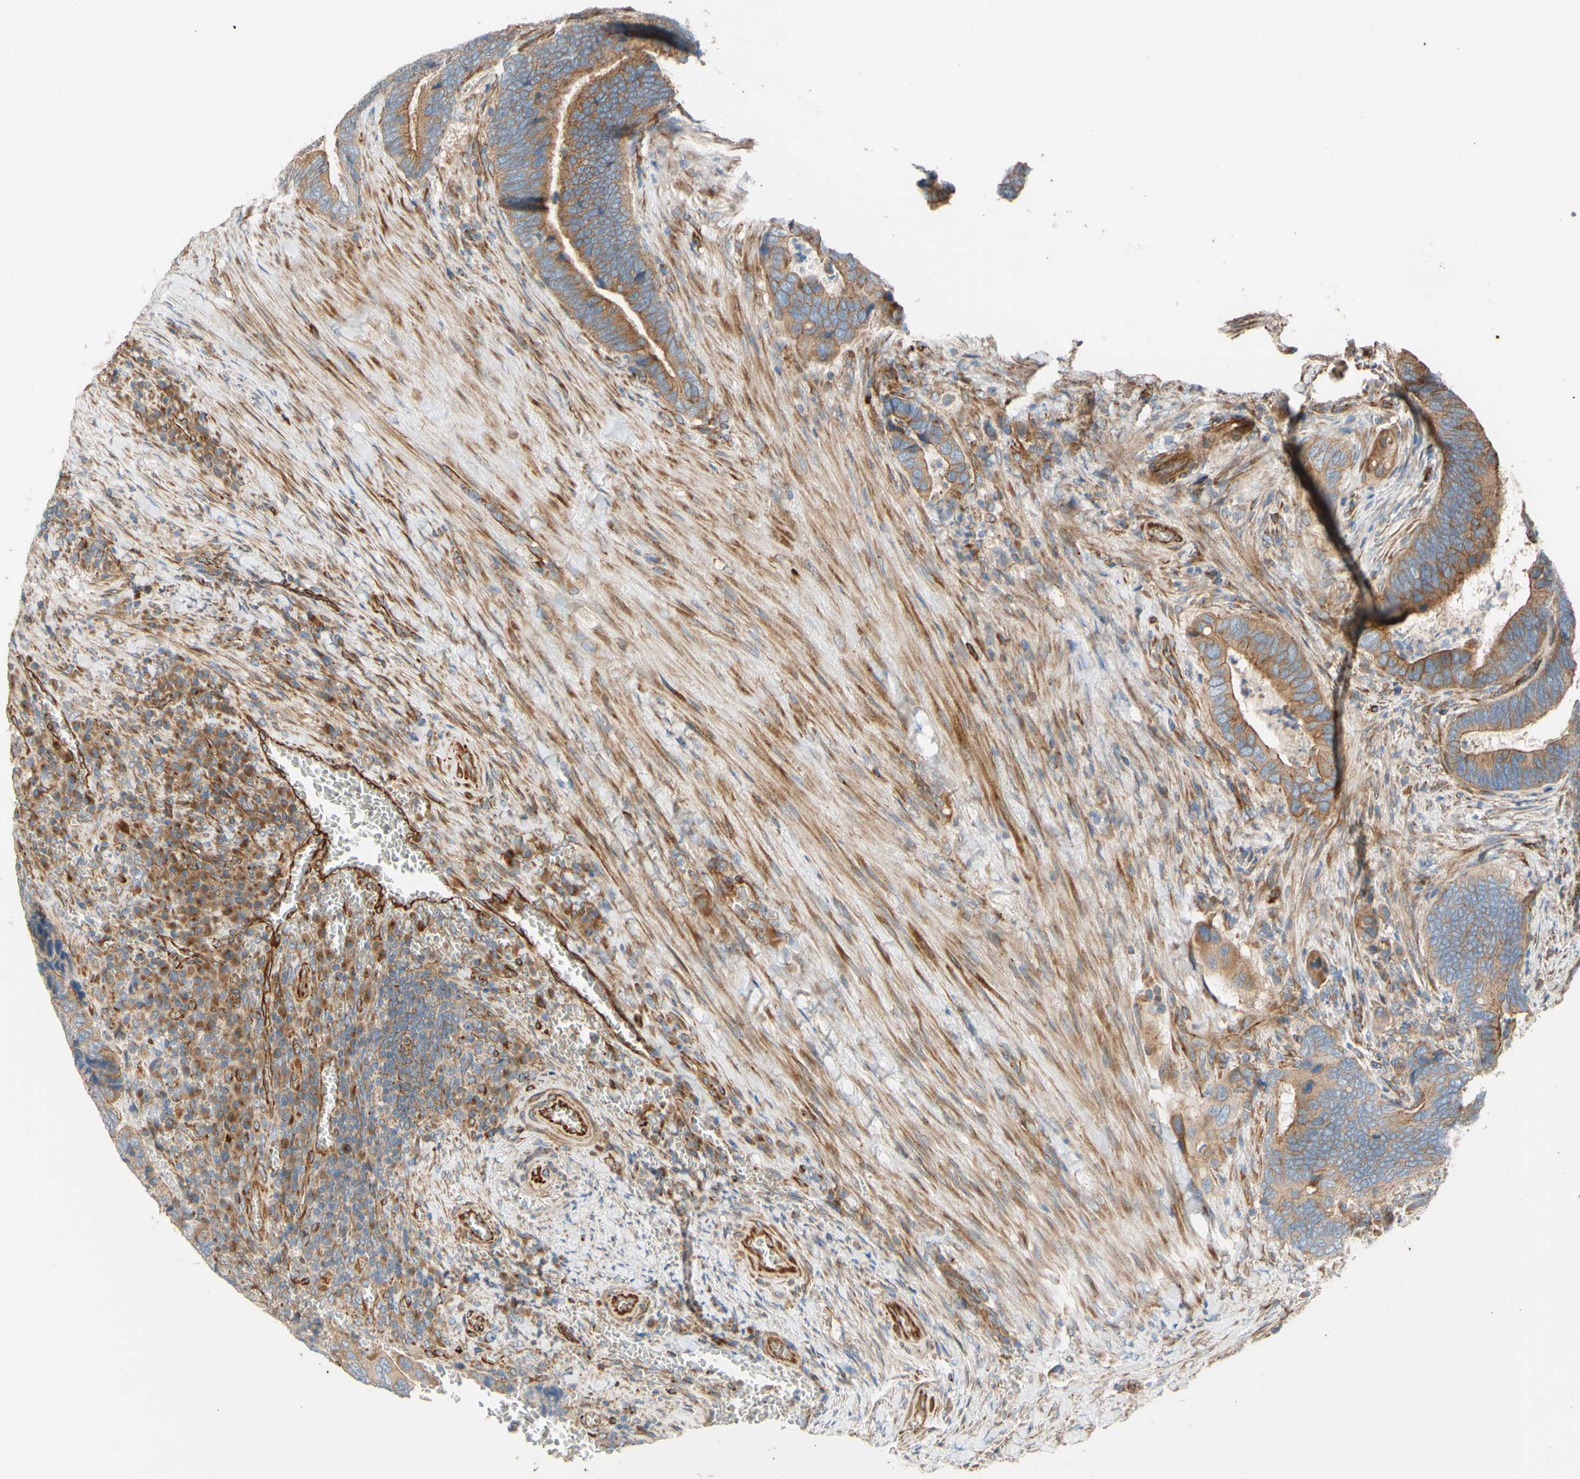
{"staining": {"intensity": "moderate", "quantity": ">75%", "location": "cytoplasmic/membranous"}, "tissue": "colorectal cancer", "cell_type": "Tumor cells", "image_type": "cancer", "snomed": [{"axis": "morphology", "description": "Adenocarcinoma, NOS"}, {"axis": "topography", "description": "Colon"}], "caption": "Human colorectal adenocarcinoma stained for a protein (brown) demonstrates moderate cytoplasmic/membranous positive positivity in about >75% of tumor cells.", "gene": "C1orf43", "patient": {"sex": "male", "age": 72}}